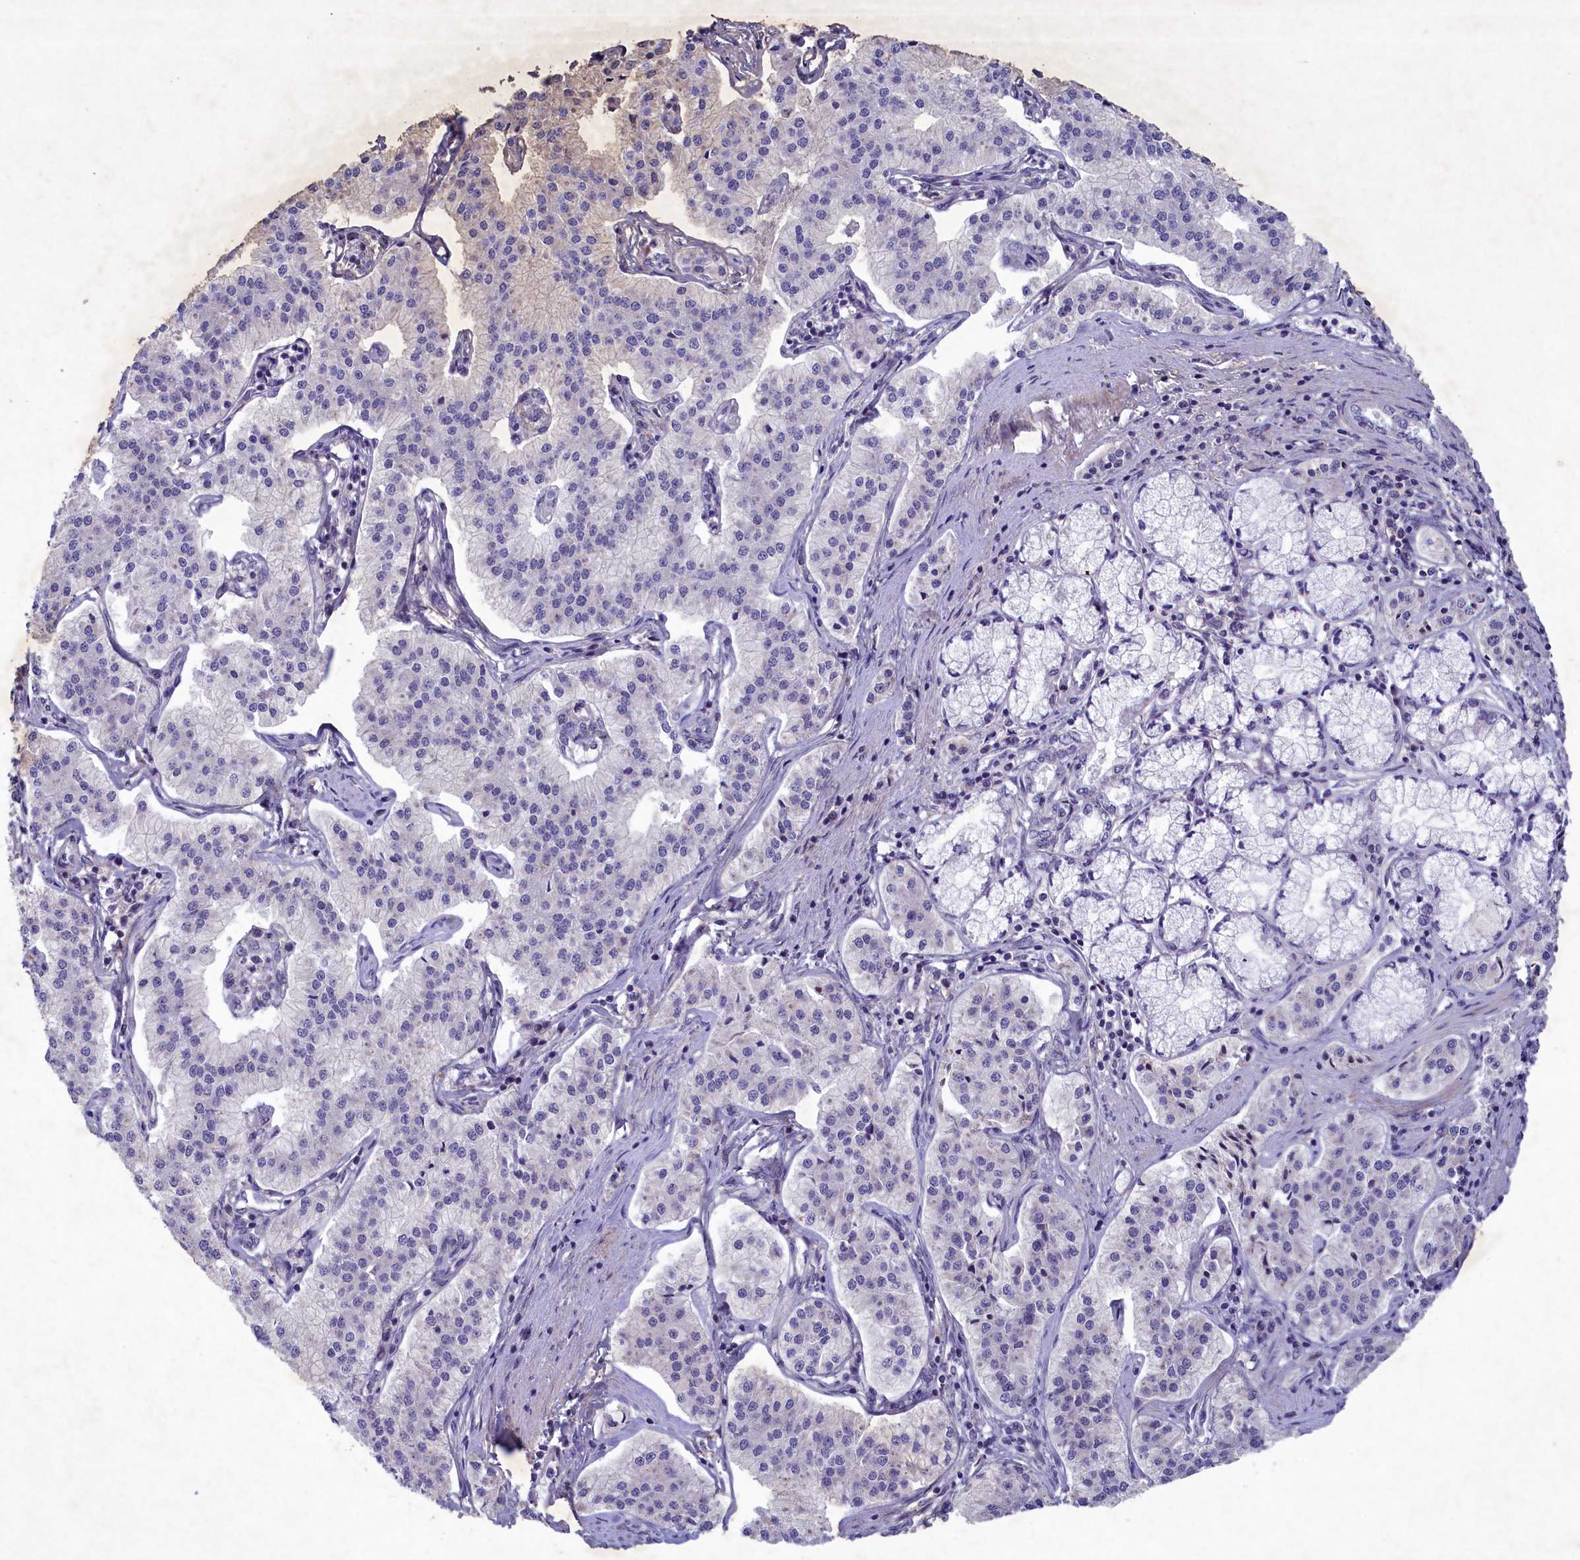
{"staining": {"intensity": "negative", "quantity": "none", "location": "none"}, "tissue": "pancreatic cancer", "cell_type": "Tumor cells", "image_type": "cancer", "snomed": [{"axis": "morphology", "description": "Adenocarcinoma, NOS"}, {"axis": "topography", "description": "Pancreas"}], "caption": "Tumor cells are negative for protein expression in human pancreatic adenocarcinoma. The staining is performed using DAB brown chromogen with nuclei counter-stained in using hematoxylin.", "gene": "PLEKHG6", "patient": {"sex": "female", "age": 50}}